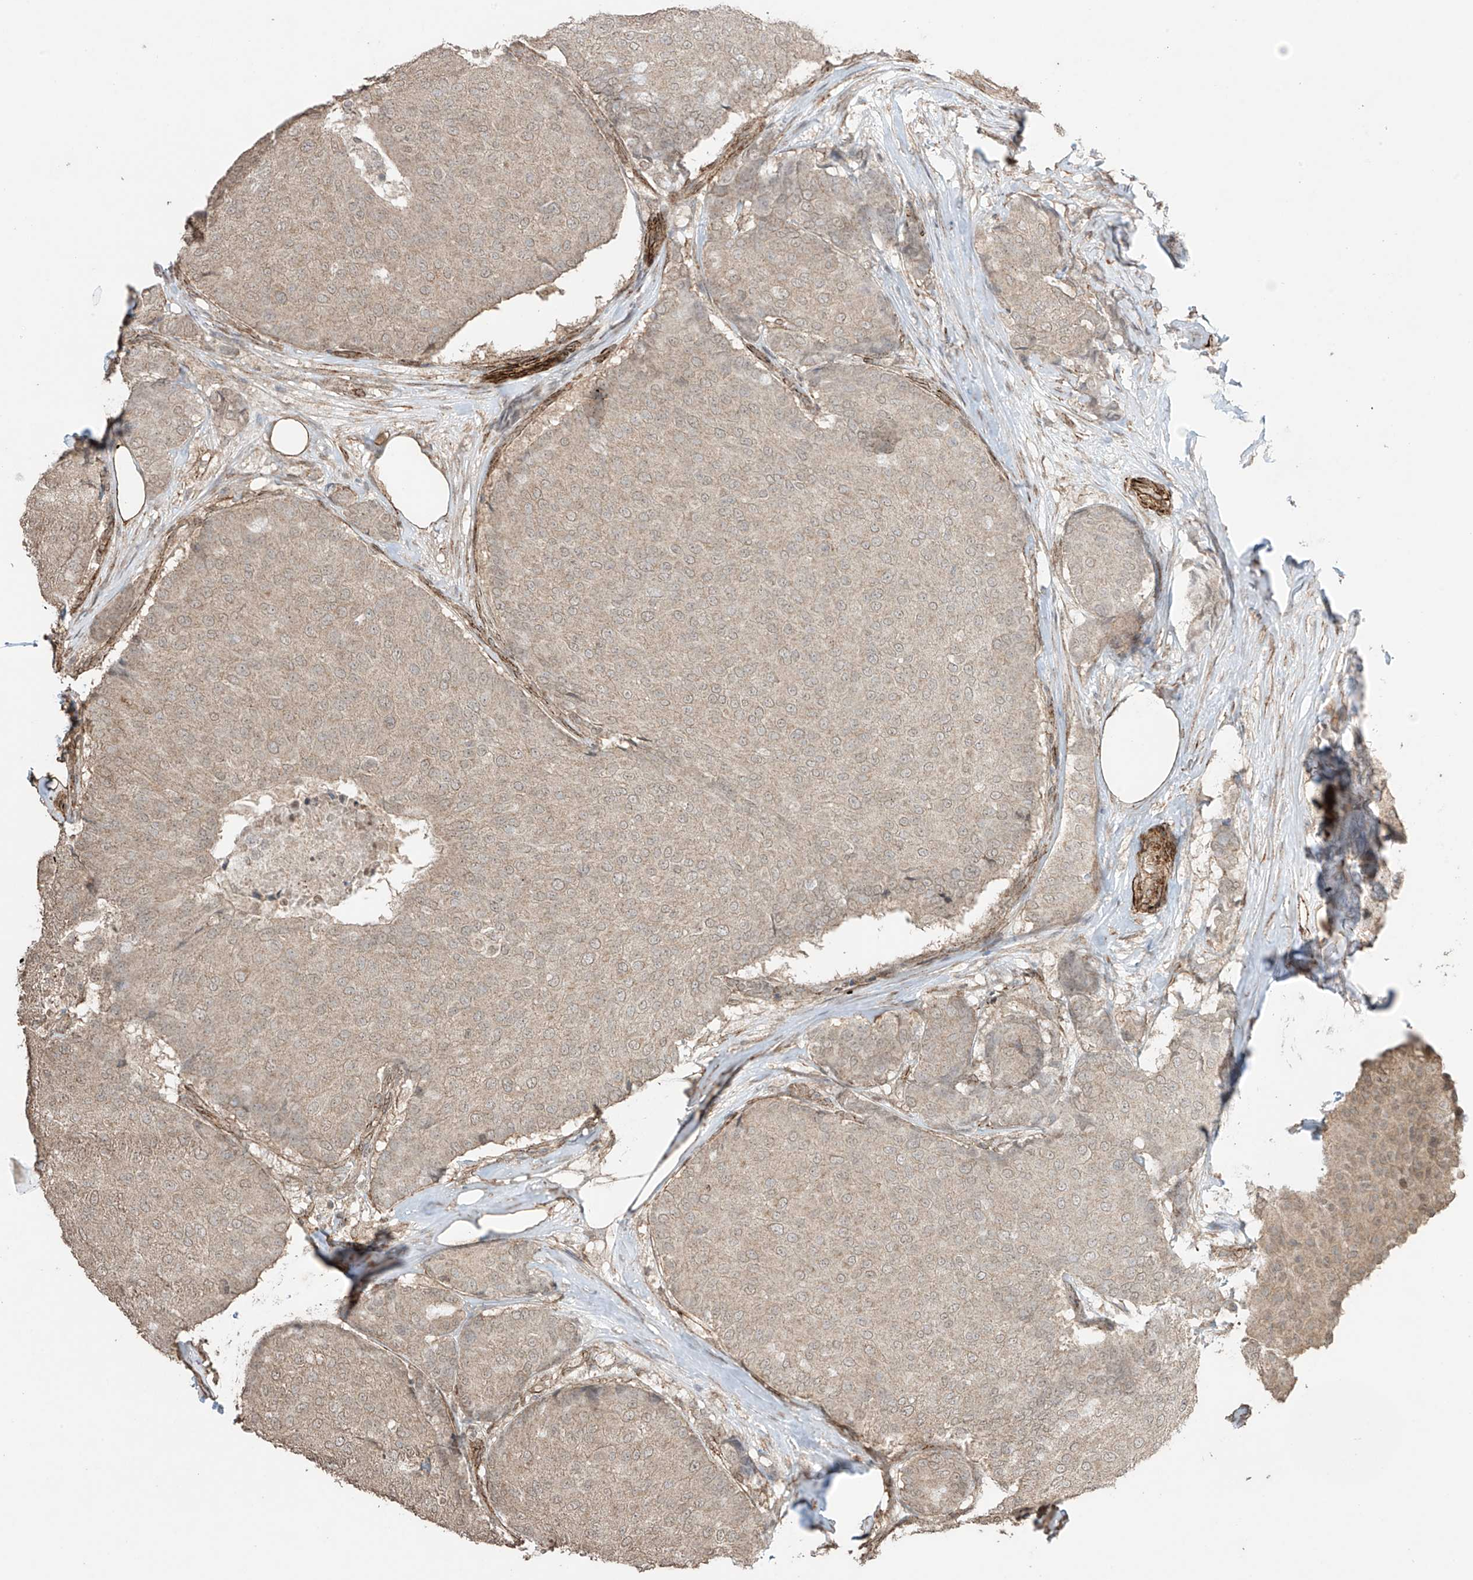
{"staining": {"intensity": "weak", "quantity": ">75%", "location": "cytoplasmic/membranous,nuclear"}, "tissue": "breast cancer", "cell_type": "Tumor cells", "image_type": "cancer", "snomed": [{"axis": "morphology", "description": "Duct carcinoma"}, {"axis": "topography", "description": "Breast"}], "caption": "Immunohistochemical staining of human intraductal carcinoma (breast) exhibits low levels of weak cytoplasmic/membranous and nuclear expression in approximately >75% of tumor cells.", "gene": "TTLL5", "patient": {"sex": "female", "age": 75}}